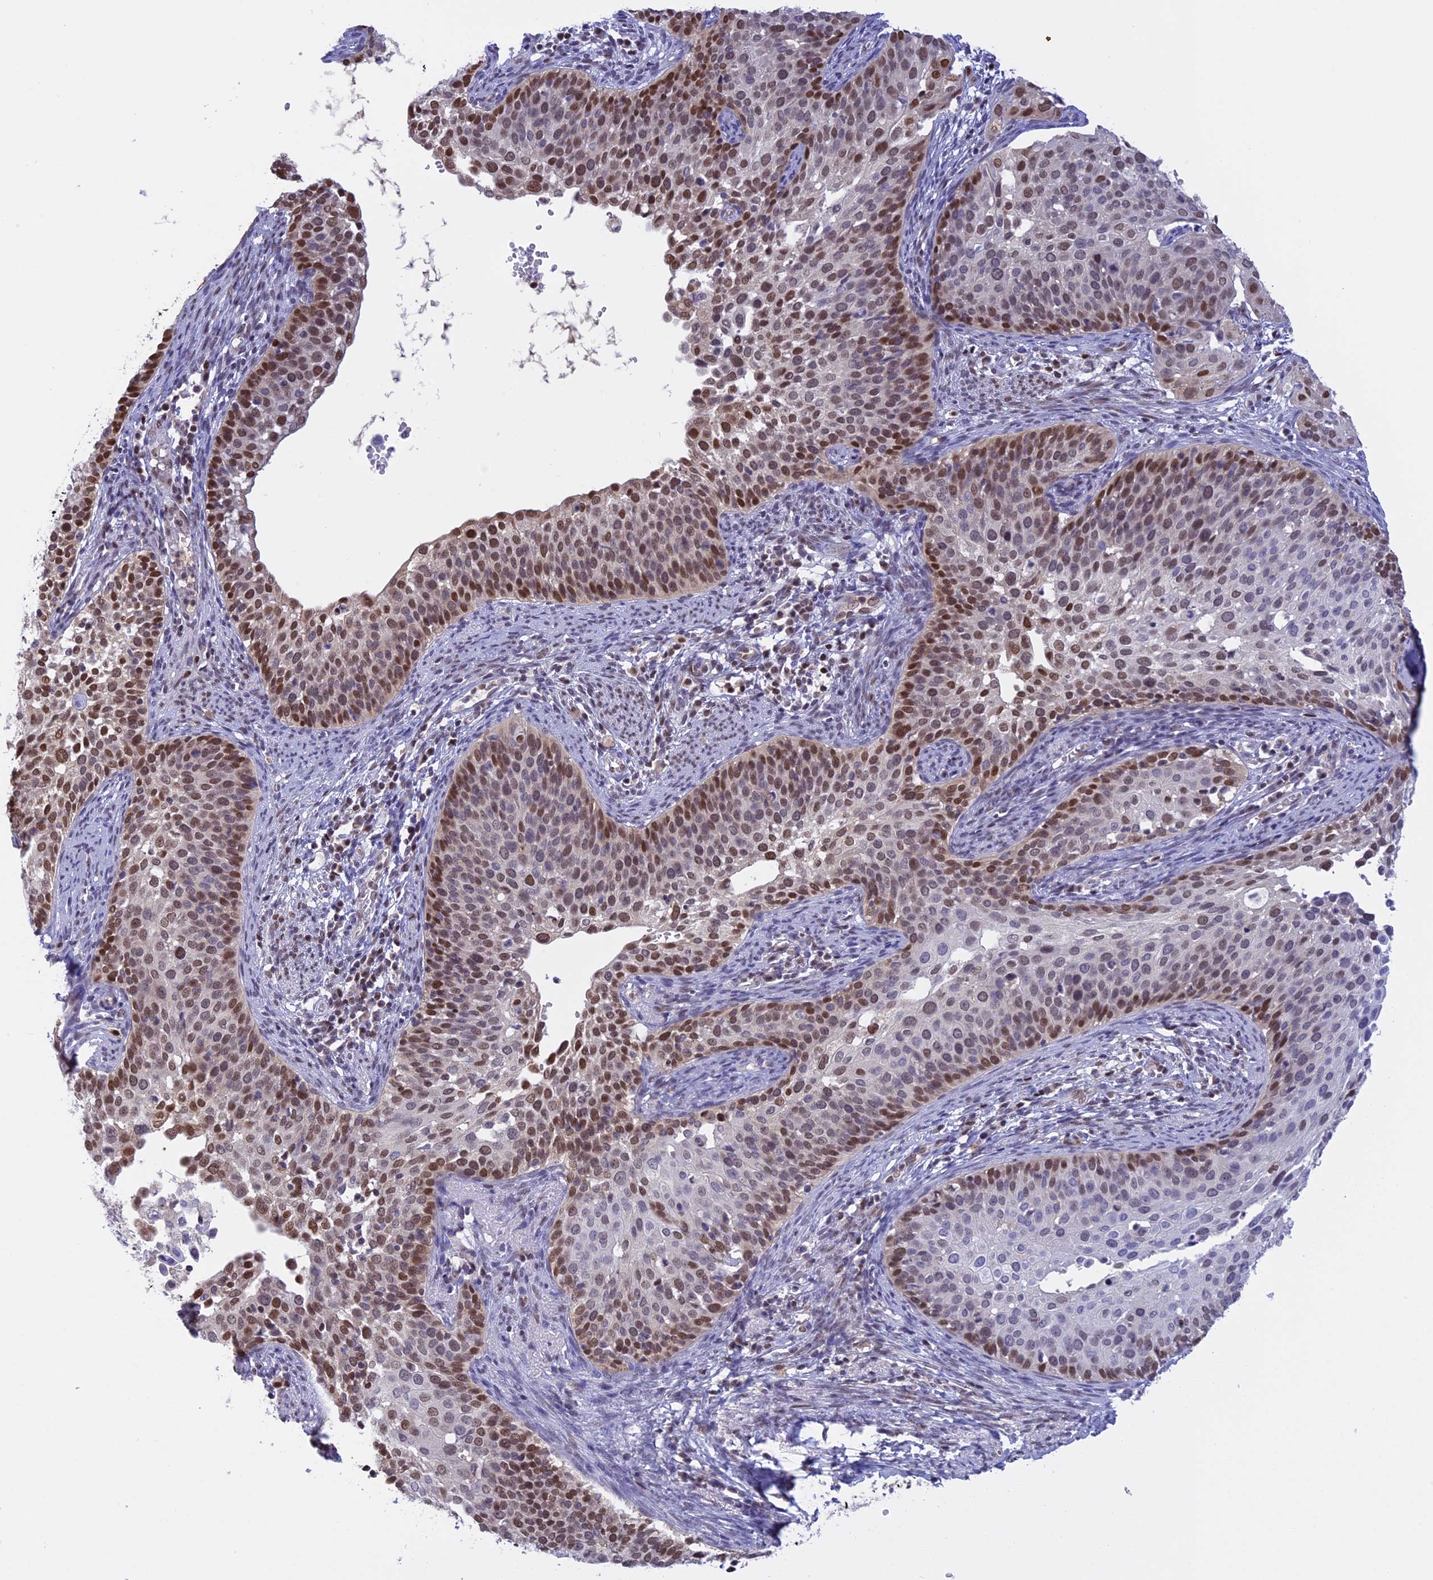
{"staining": {"intensity": "moderate", "quantity": "25%-75%", "location": "nuclear"}, "tissue": "cervical cancer", "cell_type": "Tumor cells", "image_type": "cancer", "snomed": [{"axis": "morphology", "description": "Squamous cell carcinoma, NOS"}, {"axis": "topography", "description": "Cervix"}], "caption": "This photomicrograph exhibits cervical squamous cell carcinoma stained with IHC to label a protein in brown. The nuclear of tumor cells show moderate positivity for the protein. Nuclei are counter-stained blue.", "gene": "IZUMO2", "patient": {"sex": "female", "age": 44}}